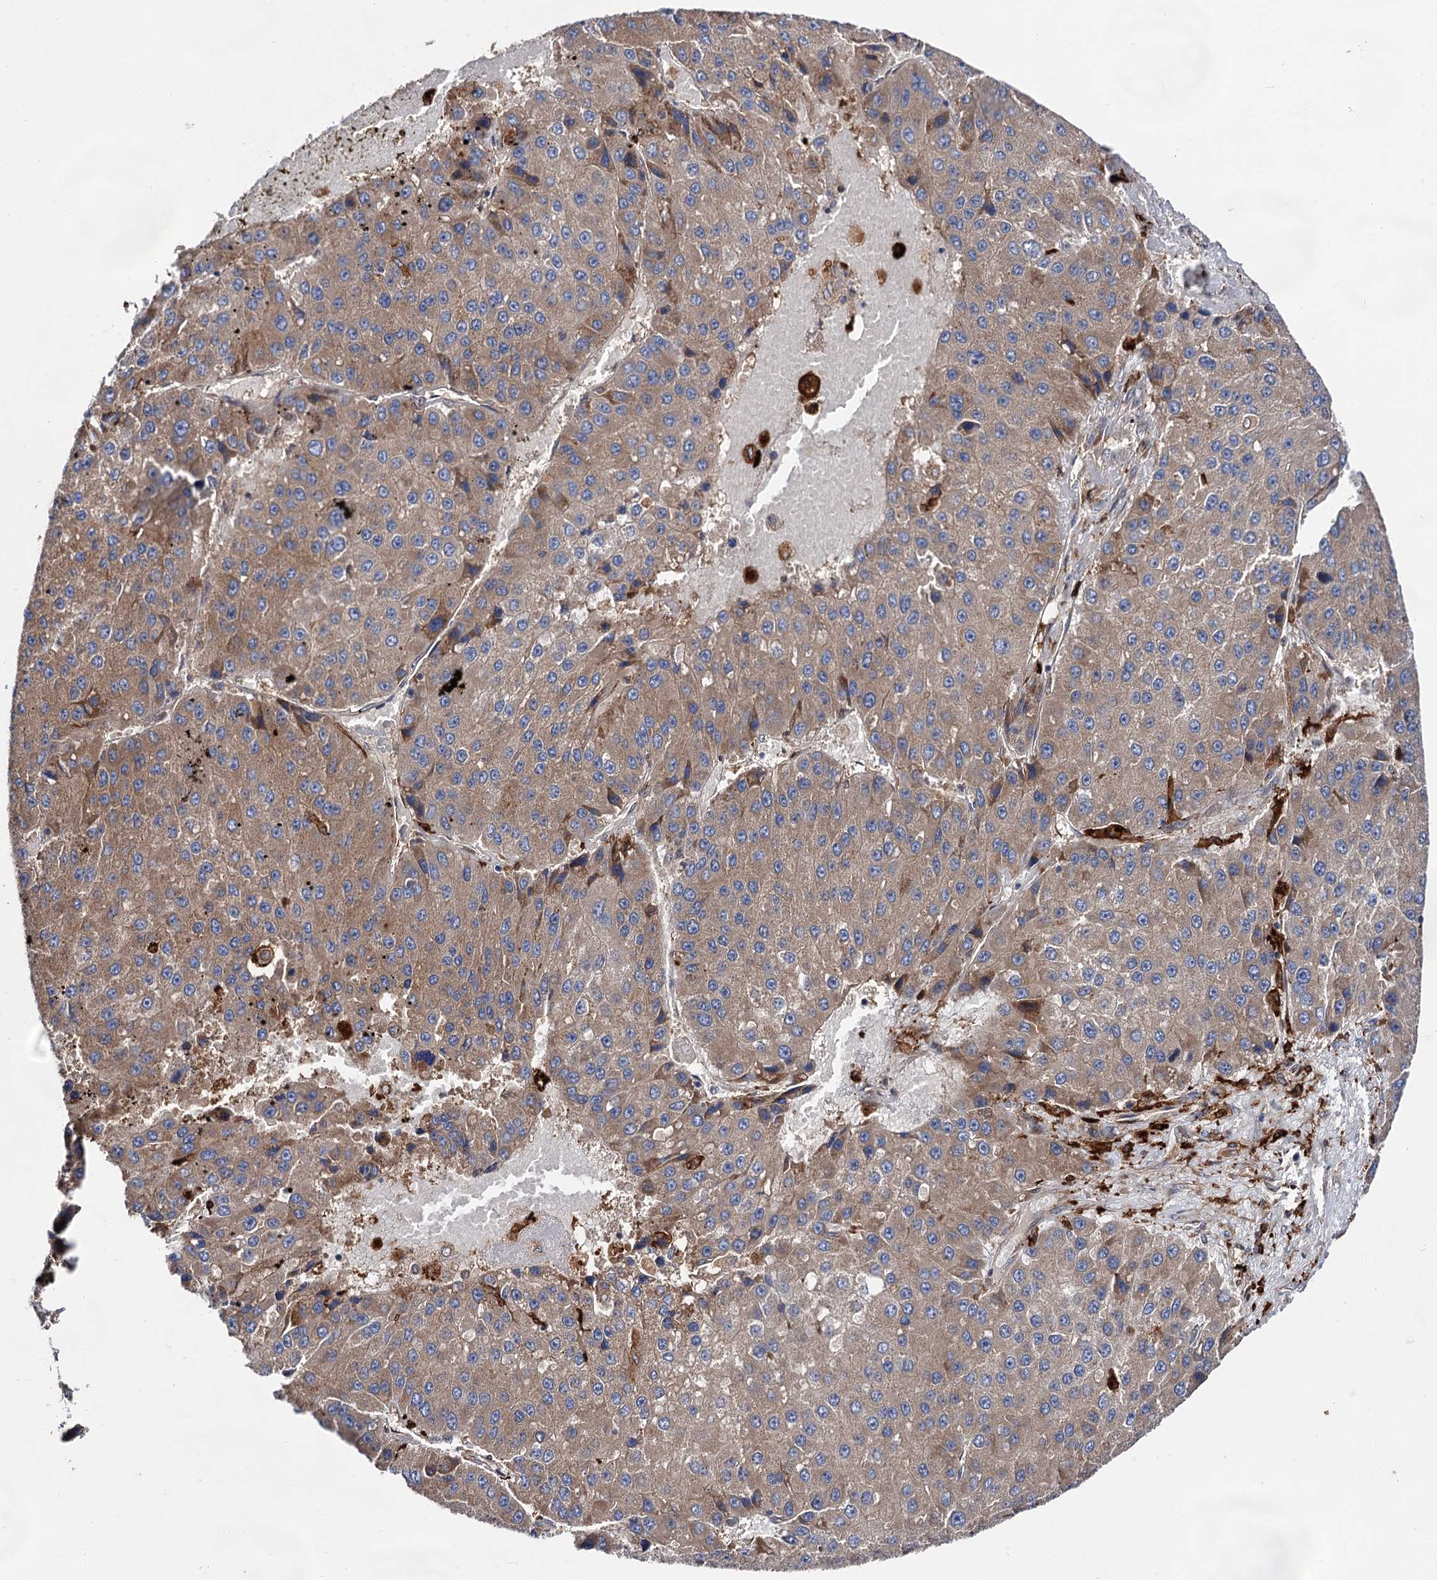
{"staining": {"intensity": "moderate", "quantity": ">75%", "location": "cytoplasmic/membranous"}, "tissue": "liver cancer", "cell_type": "Tumor cells", "image_type": "cancer", "snomed": [{"axis": "morphology", "description": "Carcinoma, Hepatocellular, NOS"}, {"axis": "topography", "description": "Liver"}], "caption": "Approximately >75% of tumor cells in human liver cancer (hepatocellular carcinoma) display moderate cytoplasmic/membranous protein staining as visualized by brown immunohistochemical staining.", "gene": "NAA25", "patient": {"sex": "female", "age": 73}}